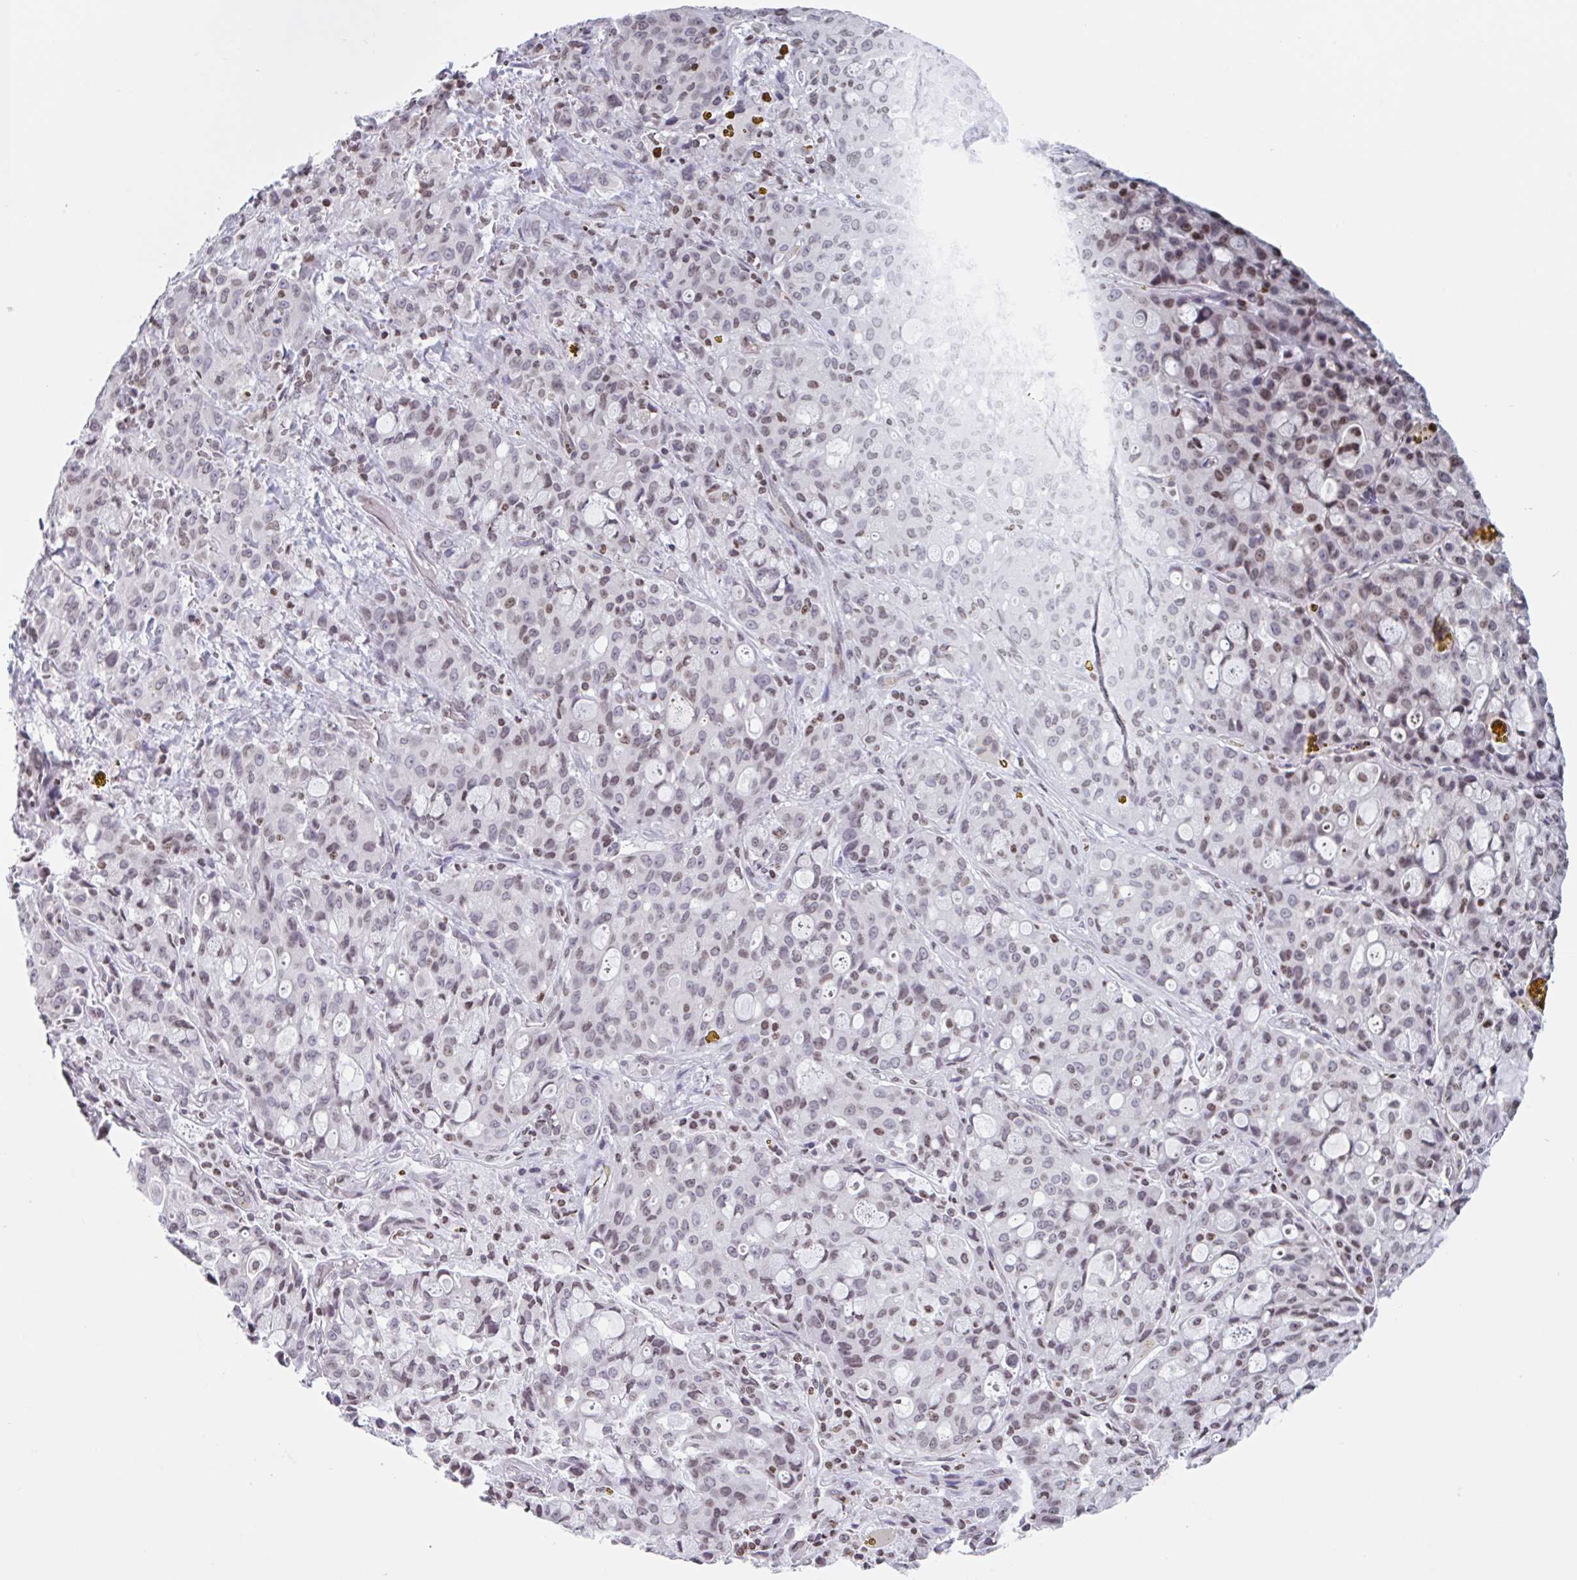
{"staining": {"intensity": "weak", "quantity": ">75%", "location": "nuclear"}, "tissue": "lung cancer", "cell_type": "Tumor cells", "image_type": "cancer", "snomed": [{"axis": "morphology", "description": "Adenocarcinoma, NOS"}, {"axis": "topography", "description": "Lung"}], "caption": "Brown immunohistochemical staining in human lung adenocarcinoma exhibits weak nuclear staining in about >75% of tumor cells. (DAB (3,3'-diaminobenzidine) IHC with brightfield microscopy, high magnification).", "gene": "NOL6", "patient": {"sex": "female", "age": 44}}